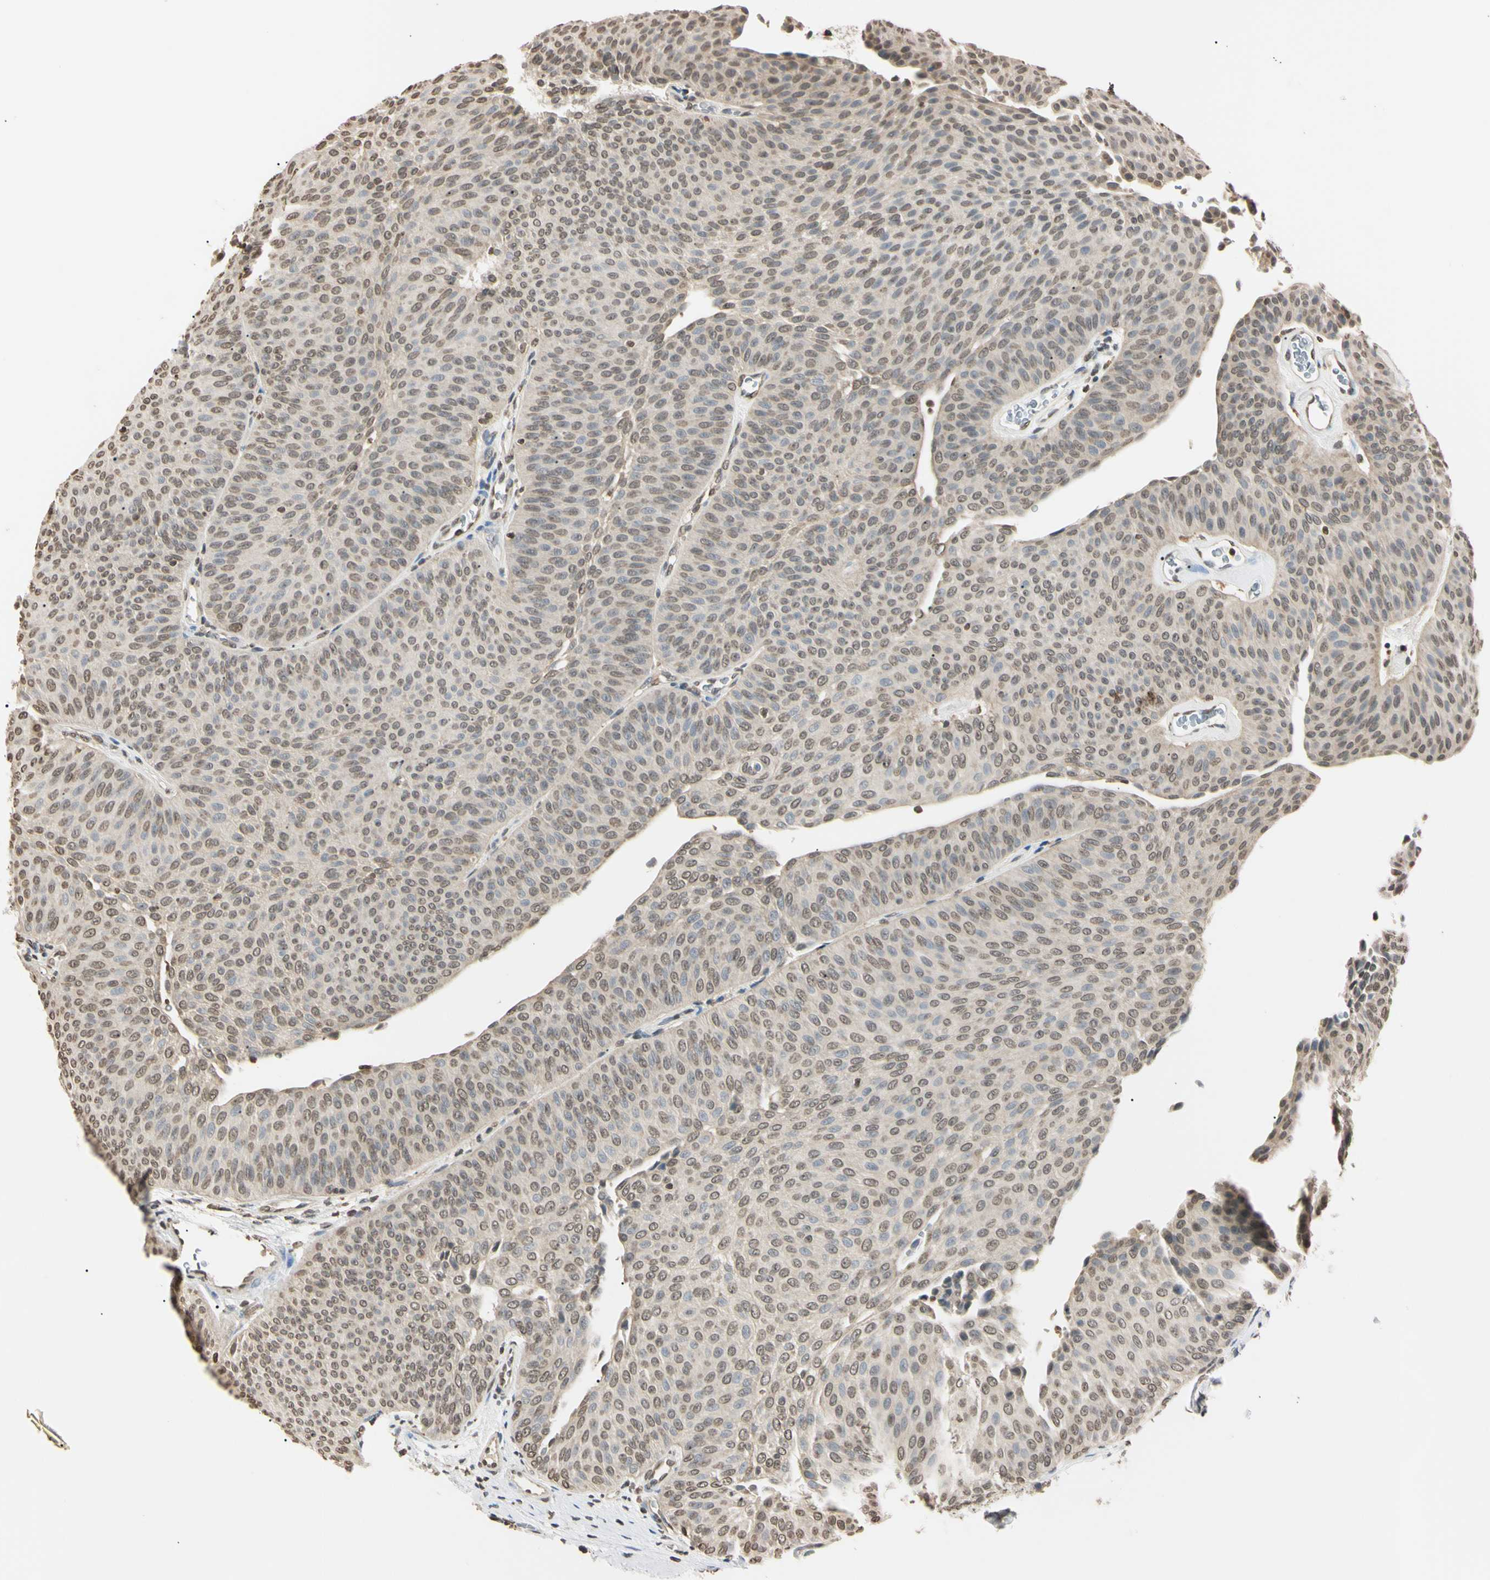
{"staining": {"intensity": "weak", "quantity": "25%-75%", "location": "nuclear"}, "tissue": "urothelial cancer", "cell_type": "Tumor cells", "image_type": "cancer", "snomed": [{"axis": "morphology", "description": "Urothelial carcinoma, Low grade"}, {"axis": "topography", "description": "Urinary bladder"}], "caption": "Approximately 25%-75% of tumor cells in human urothelial cancer reveal weak nuclear protein staining as visualized by brown immunohistochemical staining.", "gene": "CDC45", "patient": {"sex": "female", "age": 60}}